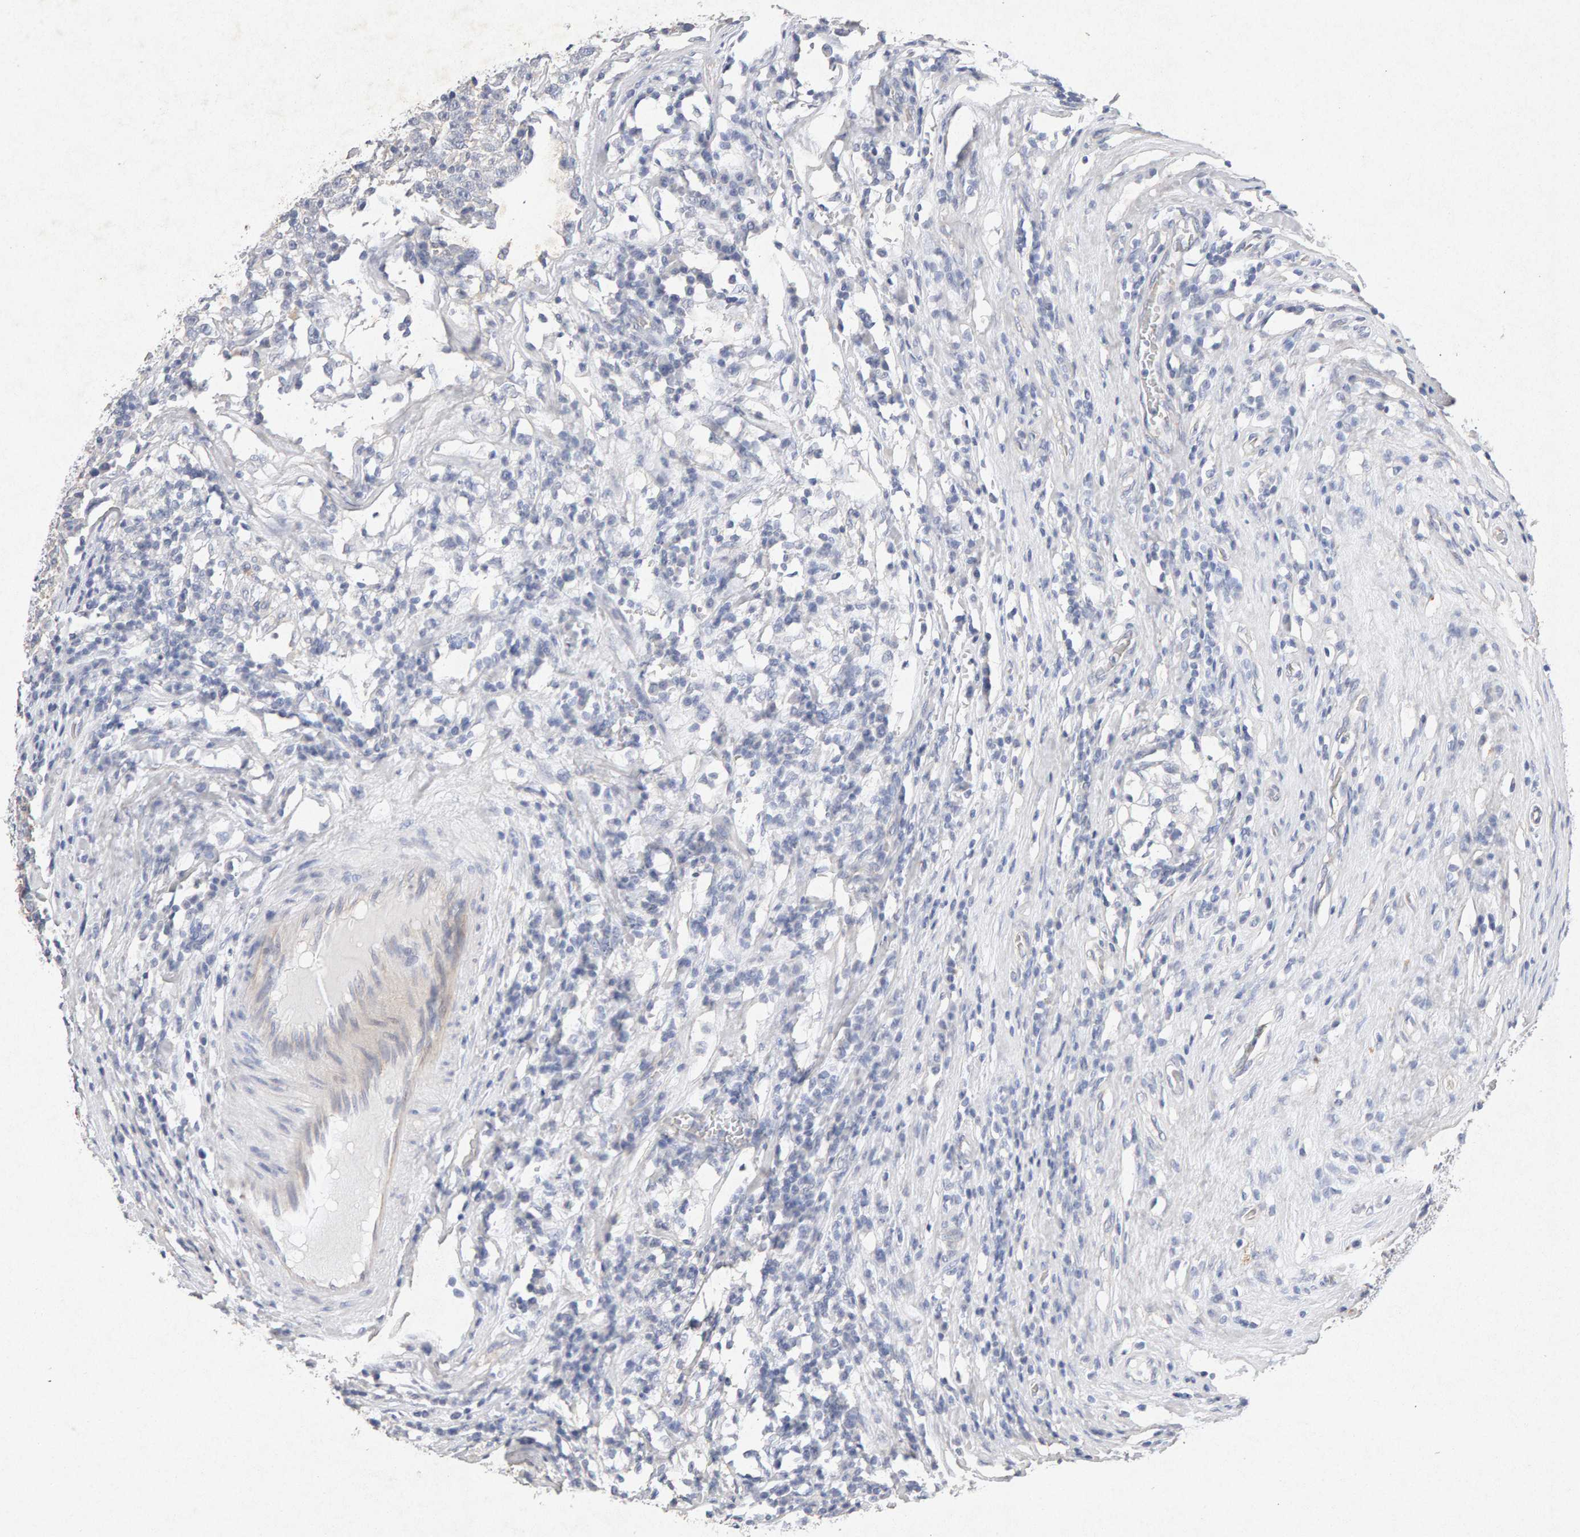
{"staining": {"intensity": "negative", "quantity": "none", "location": "none"}, "tissue": "testis cancer", "cell_type": "Tumor cells", "image_type": "cancer", "snomed": [{"axis": "morphology", "description": "Seminoma, NOS"}, {"axis": "topography", "description": "Testis"}], "caption": "Immunohistochemical staining of human testis cancer reveals no significant positivity in tumor cells.", "gene": "PTPRM", "patient": {"sex": "male", "age": 43}}